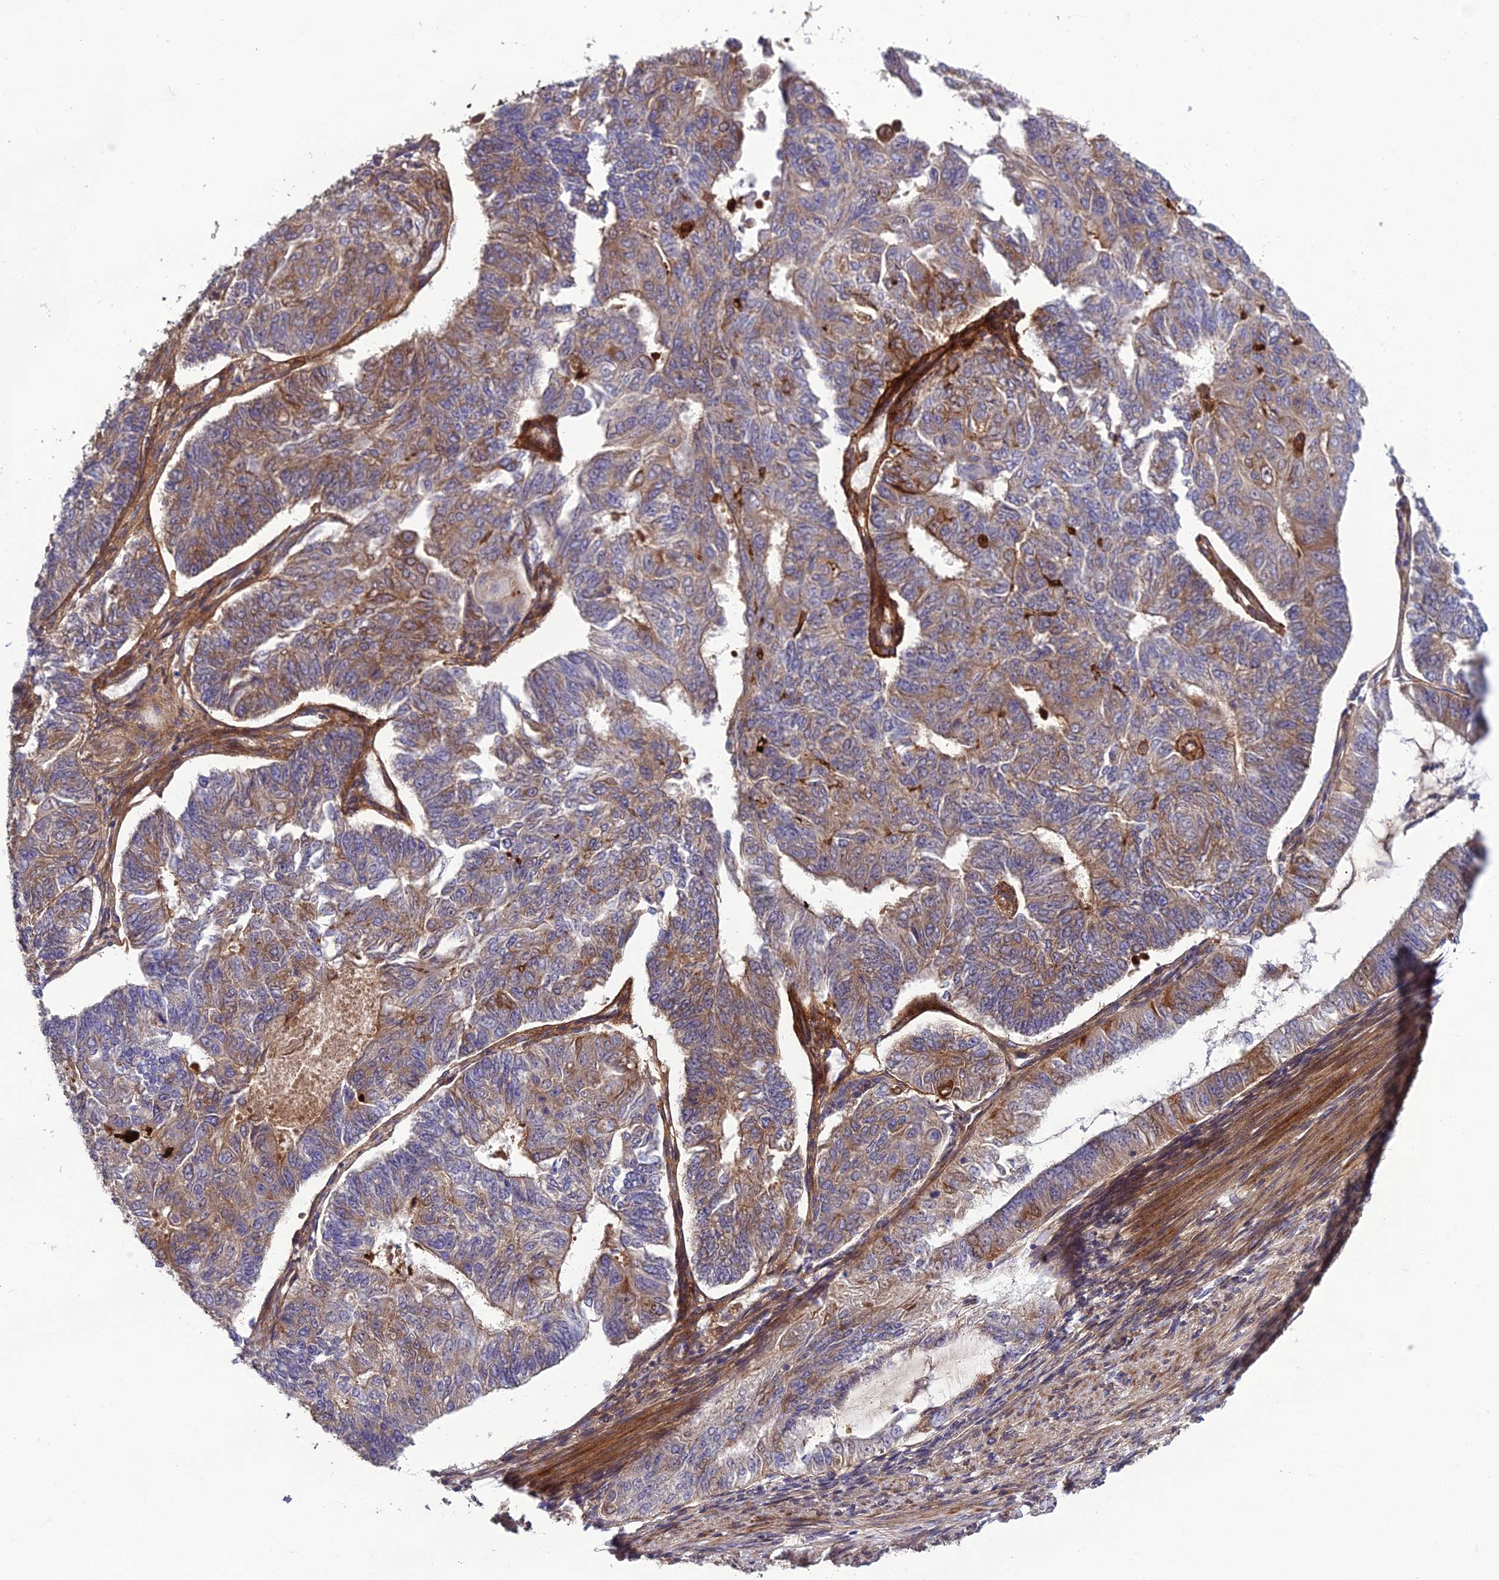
{"staining": {"intensity": "moderate", "quantity": ">75%", "location": "cytoplasmic/membranous"}, "tissue": "endometrial cancer", "cell_type": "Tumor cells", "image_type": "cancer", "snomed": [{"axis": "morphology", "description": "Adenocarcinoma, NOS"}, {"axis": "topography", "description": "Endometrium"}], "caption": "Adenocarcinoma (endometrial) stained with a brown dye reveals moderate cytoplasmic/membranous positive expression in approximately >75% of tumor cells.", "gene": "ADIPOR2", "patient": {"sex": "female", "age": 32}}